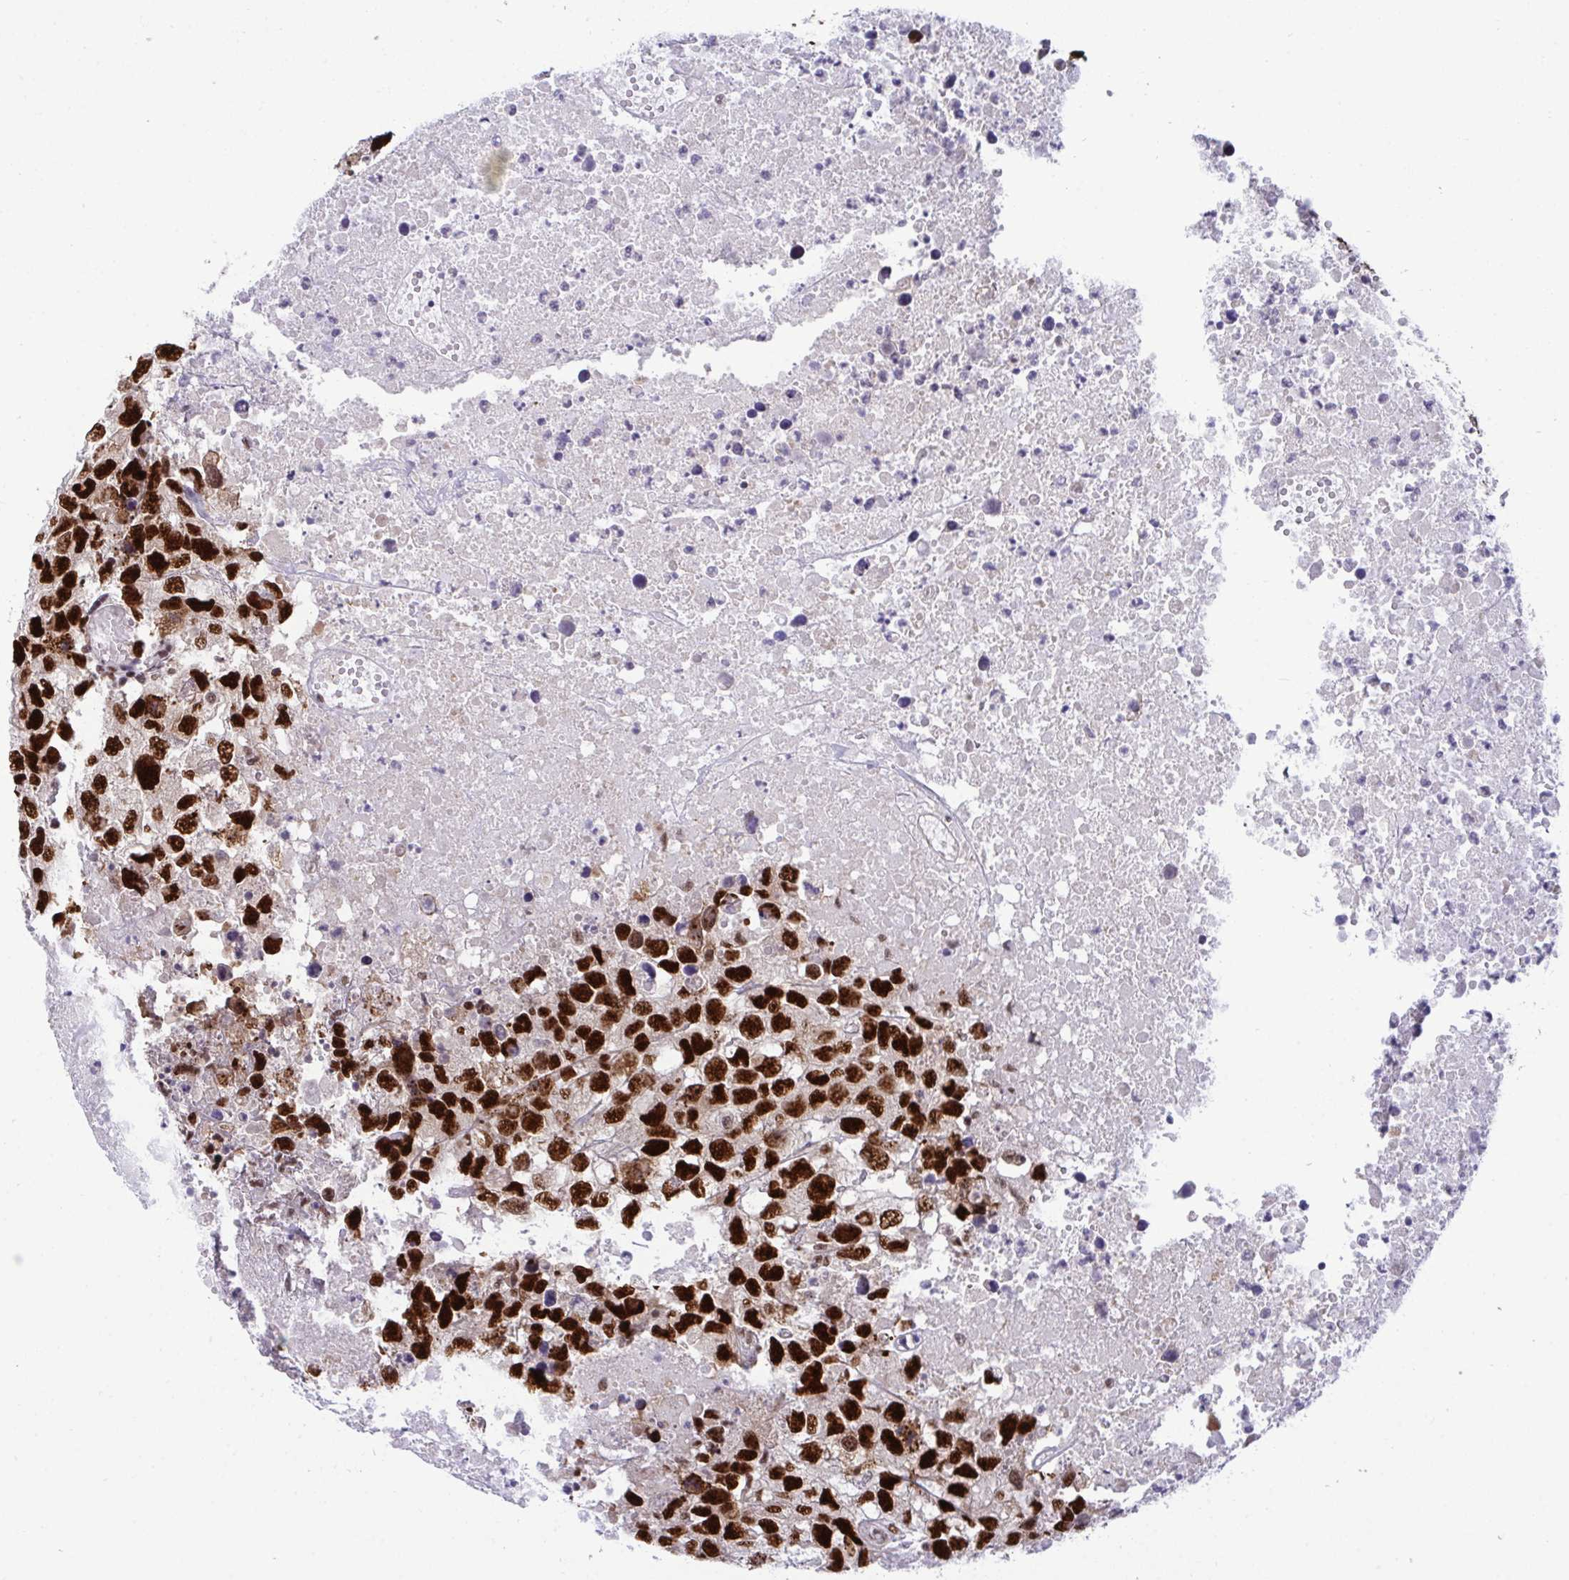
{"staining": {"intensity": "strong", "quantity": ">75%", "location": "nuclear"}, "tissue": "testis cancer", "cell_type": "Tumor cells", "image_type": "cancer", "snomed": [{"axis": "morphology", "description": "Carcinoma, Embryonal, NOS"}, {"axis": "topography", "description": "Testis"}], "caption": "Immunohistochemical staining of testis cancer exhibits high levels of strong nuclear positivity in about >75% of tumor cells.", "gene": "WBP11", "patient": {"sex": "male", "age": 83}}